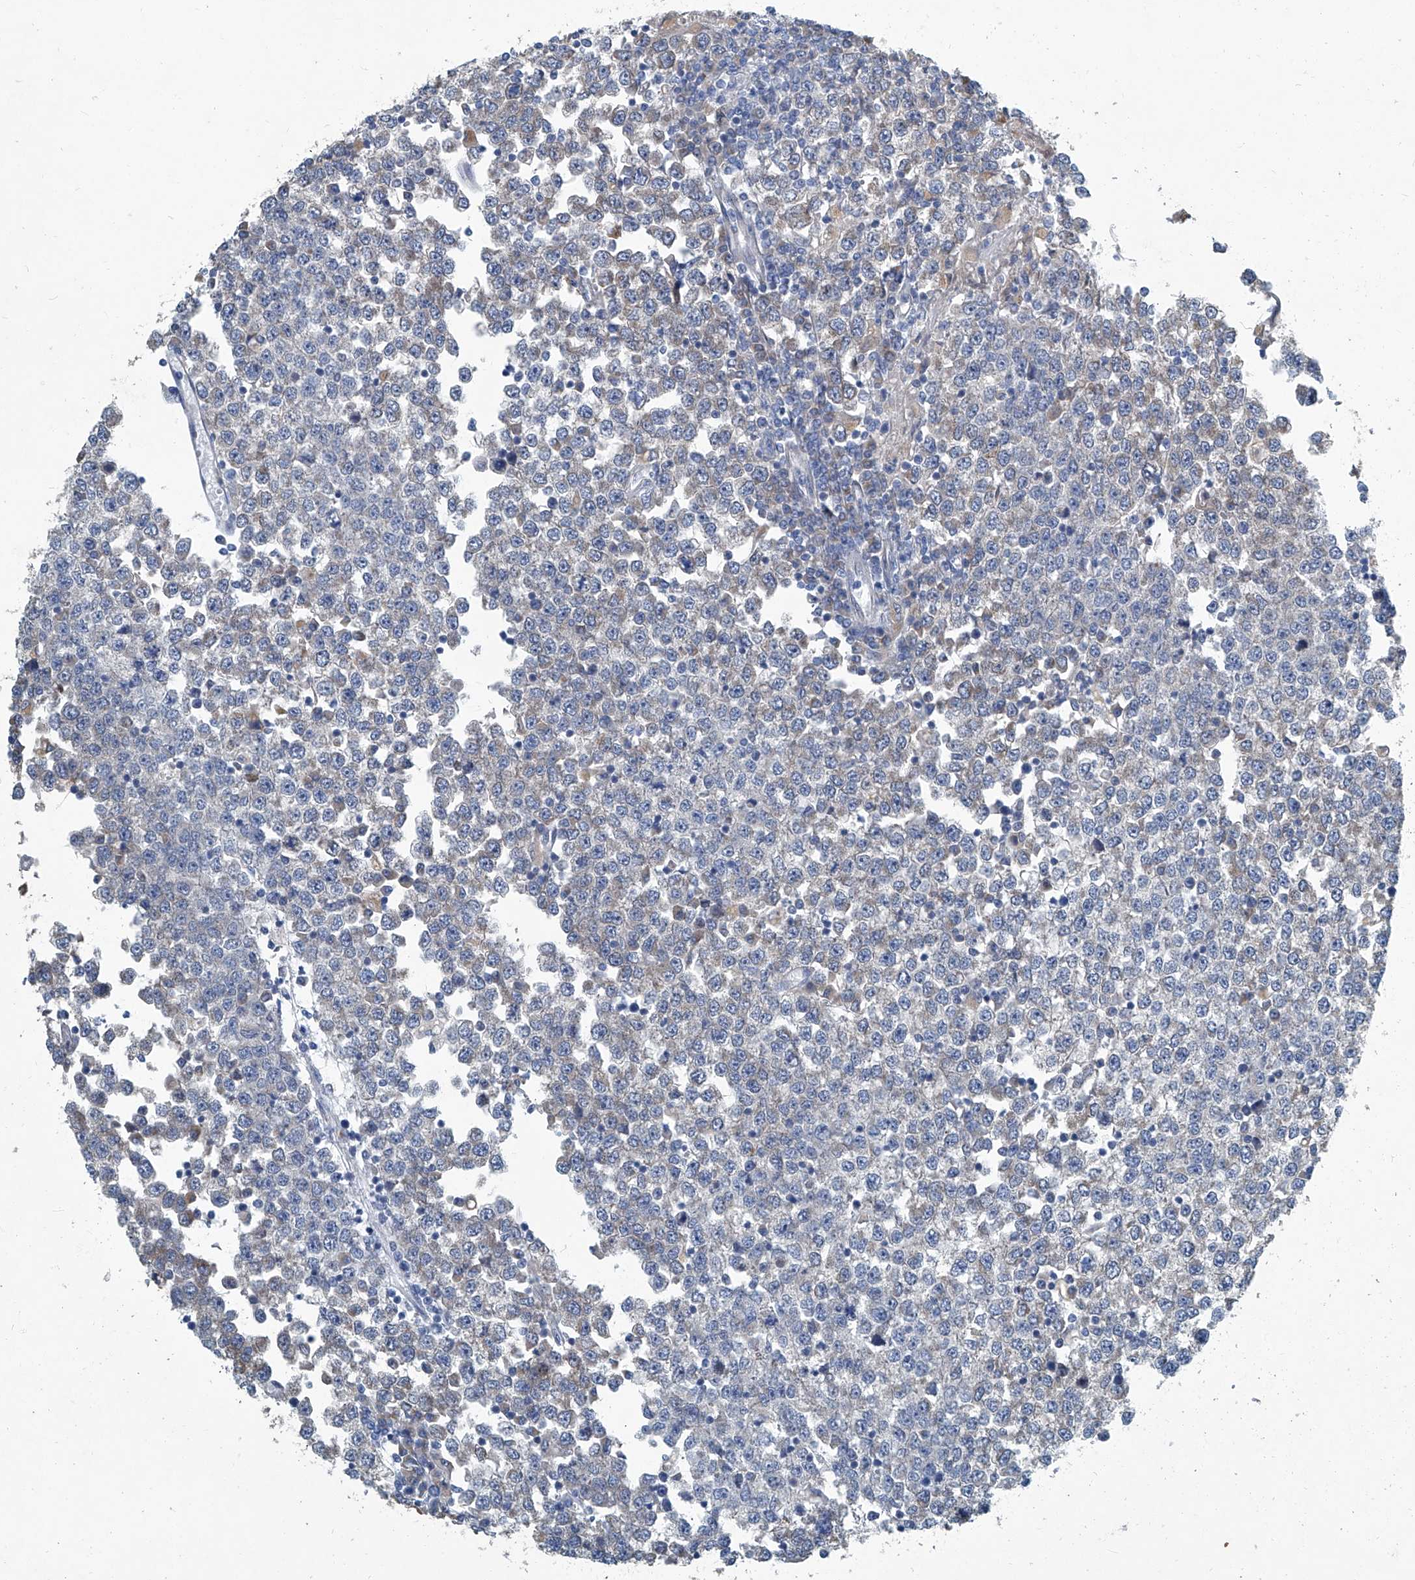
{"staining": {"intensity": "weak", "quantity": "25%-75%", "location": "cytoplasmic/membranous"}, "tissue": "testis cancer", "cell_type": "Tumor cells", "image_type": "cancer", "snomed": [{"axis": "morphology", "description": "Seminoma, NOS"}, {"axis": "topography", "description": "Testis"}], "caption": "Immunohistochemistry (DAB (3,3'-diaminobenzidine)) staining of testis cancer (seminoma) reveals weak cytoplasmic/membranous protein expression in about 25%-75% of tumor cells.", "gene": "SLC26A11", "patient": {"sex": "male", "age": 65}}